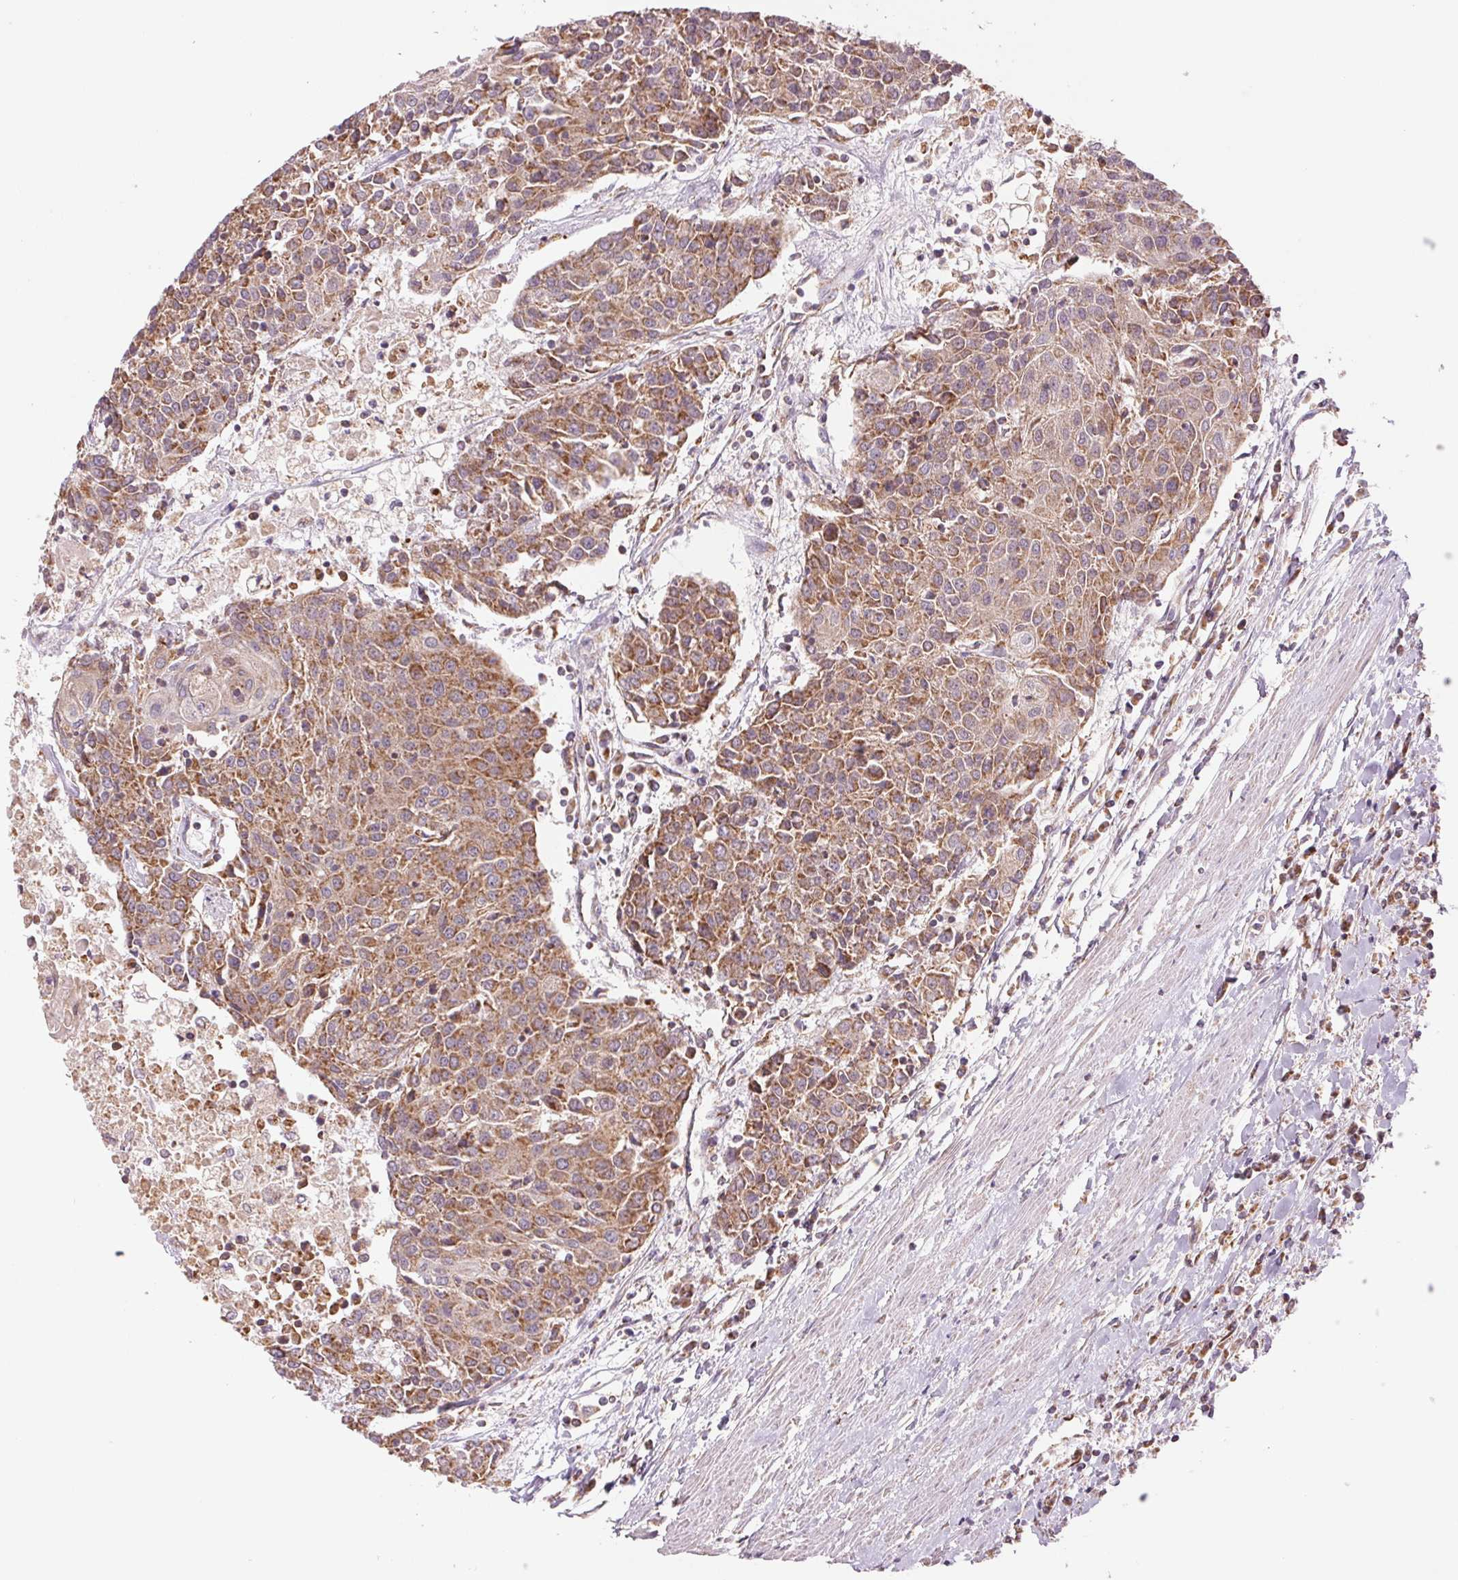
{"staining": {"intensity": "moderate", "quantity": ">75%", "location": "cytoplasmic/membranous"}, "tissue": "urothelial cancer", "cell_type": "Tumor cells", "image_type": "cancer", "snomed": [{"axis": "morphology", "description": "Urothelial carcinoma, High grade"}, {"axis": "topography", "description": "Urinary bladder"}], "caption": "This photomicrograph reveals immunohistochemistry (IHC) staining of human urothelial cancer, with medium moderate cytoplasmic/membranous expression in about >75% of tumor cells.", "gene": "MATCAP1", "patient": {"sex": "female", "age": 85}}